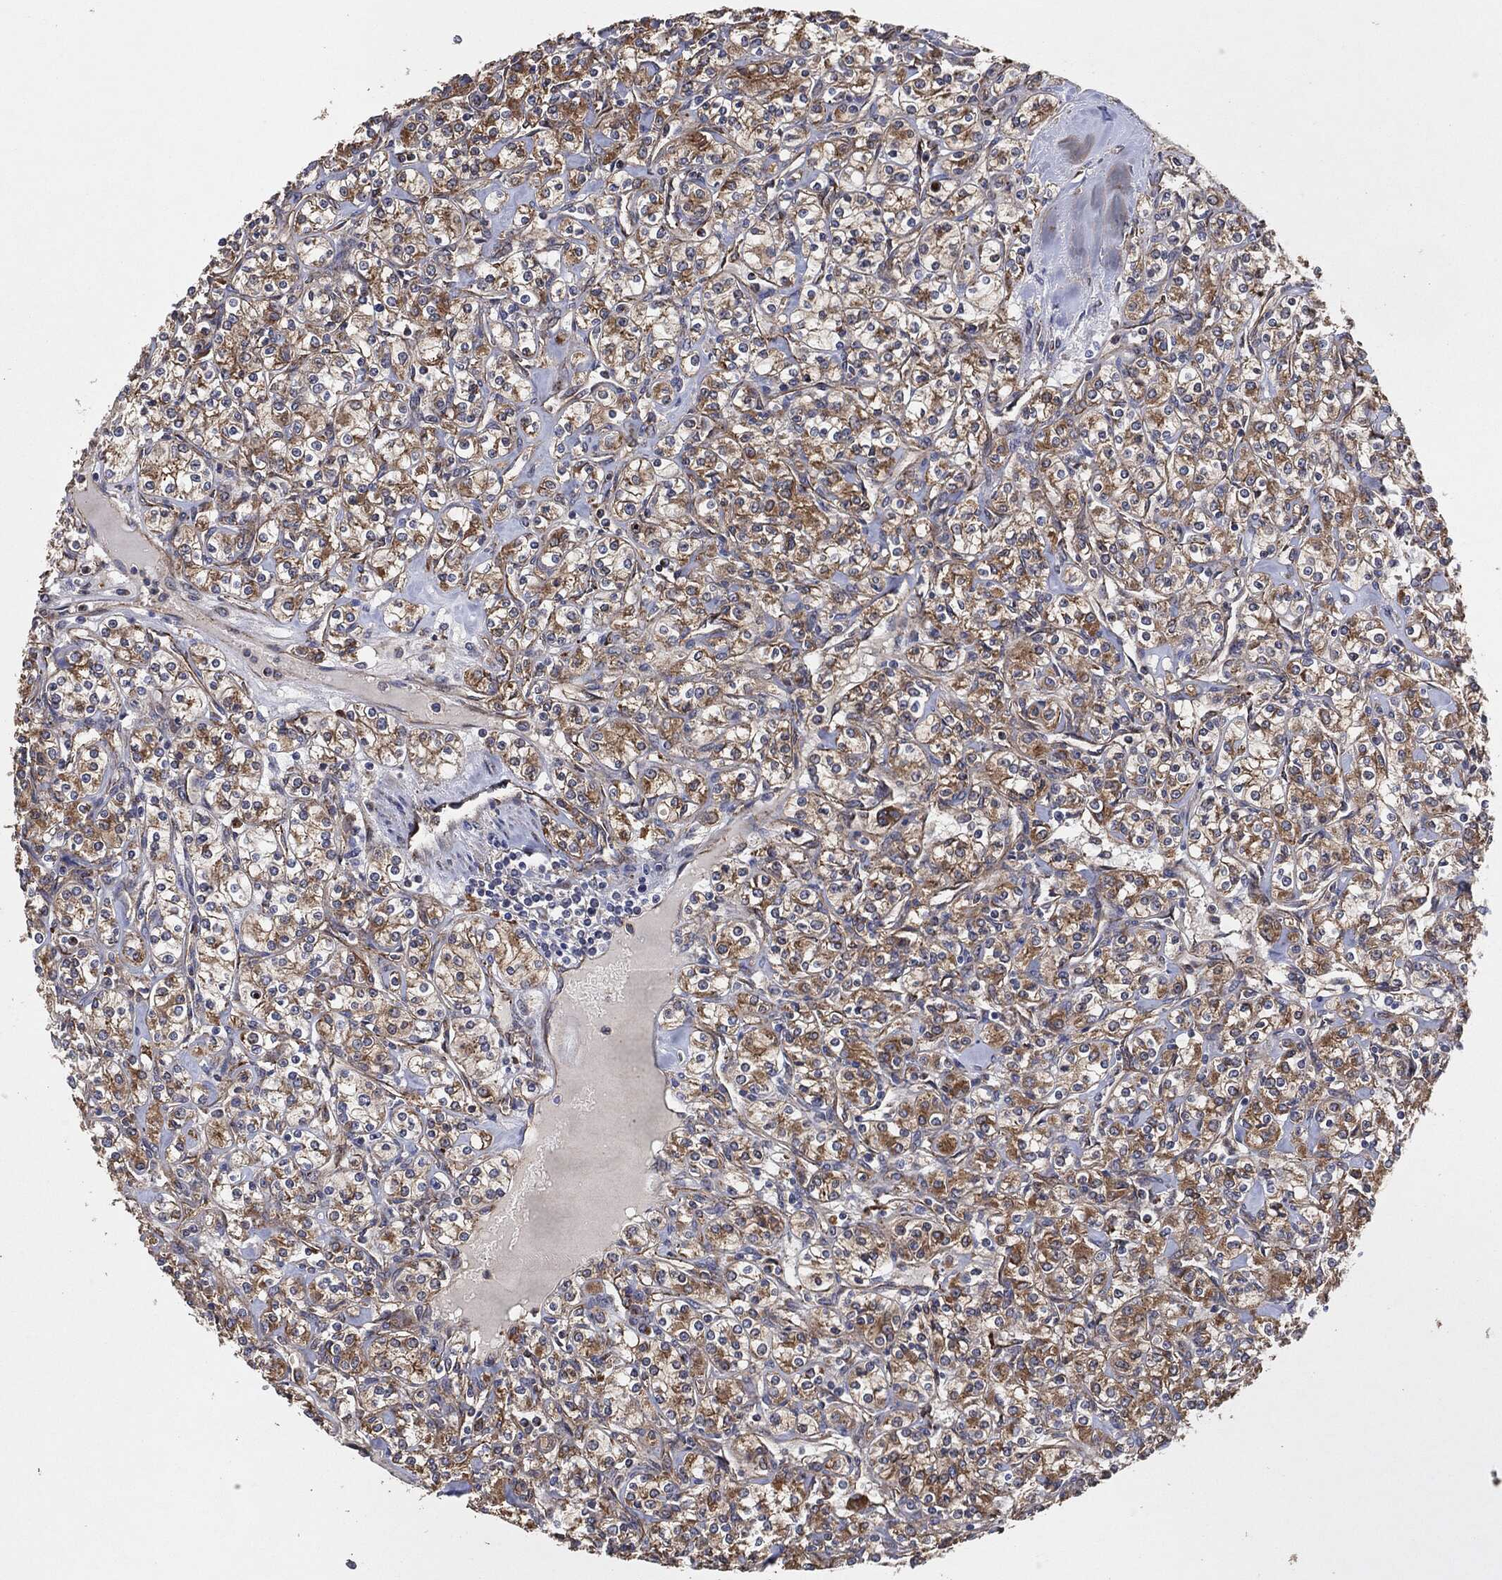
{"staining": {"intensity": "moderate", "quantity": "25%-75%", "location": "cytoplasmic/membranous"}, "tissue": "renal cancer", "cell_type": "Tumor cells", "image_type": "cancer", "snomed": [{"axis": "morphology", "description": "Adenocarcinoma, NOS"}, {"axis": "topography", "description": "Kidney"}], "caption": "The image displays immunohistochemical staining of adenocarcinoma (renal). There is moderate cytoplasmic/membranous expression is seen in about 25%-75% of tumor cells.", "gene": "CTNNA1", "patient": {"sex": "male", "age": 77}}